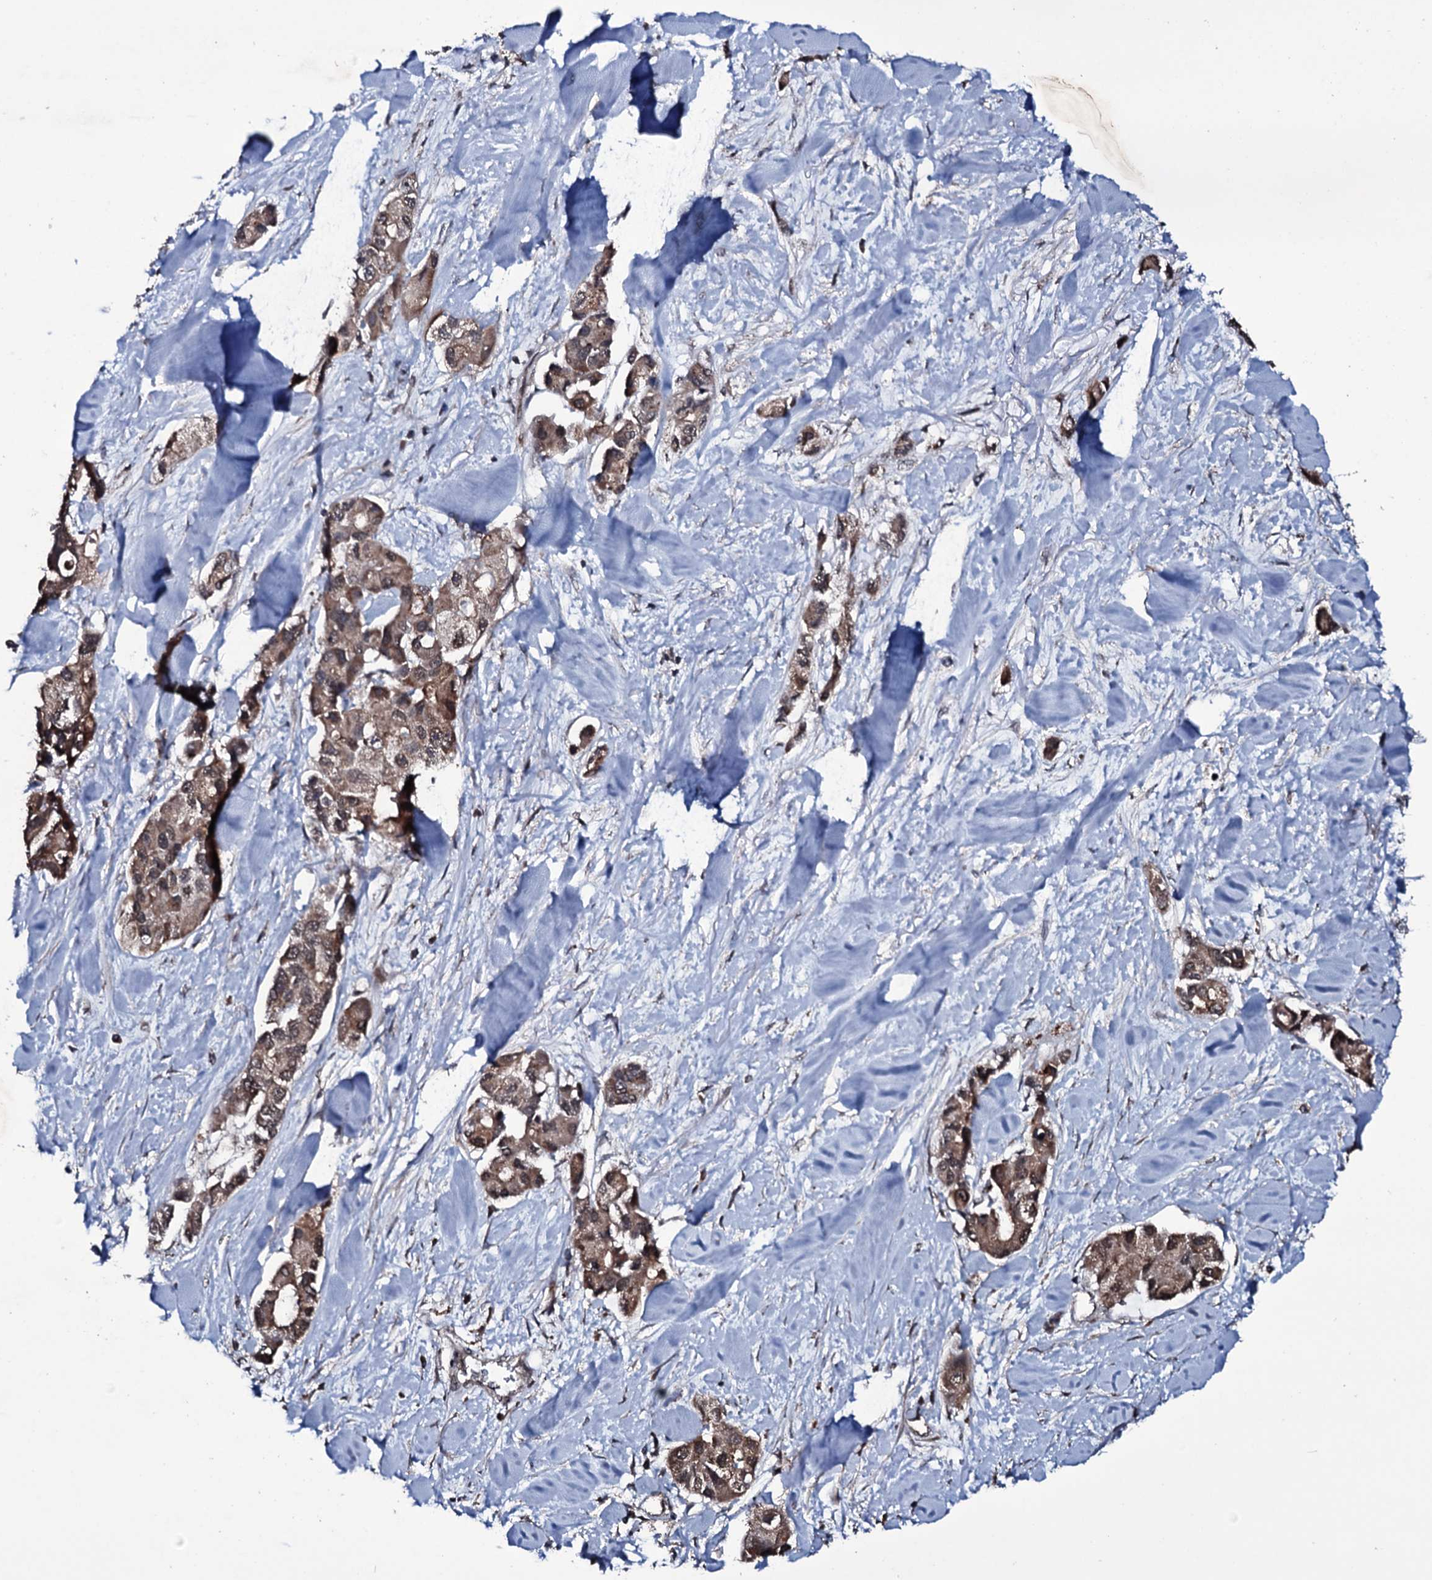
{"staining": {"intensity": "moderate", "quantity": ">75%", "location": "cytoplasmic/membranous"}, "tissue": "lung cancer", "cell_type": "Tumor cells", "image_type": "cancer", "snomed": [{"axis": "morphology", "description": "Adenocarcinoma, NOS"}, {"axis": "topography", "description": "Lung"}], "caption": "Immunohistochemistry (IHC) (DAB (3,3'-diaminobenzidine)) staining of lung cancer demonstrates moderate cytoplasmic/membranous protein expression in approximately >75% of tumor cells.", "gene": "MRPS31", "patient": {"sex": "female", "age": 54}}